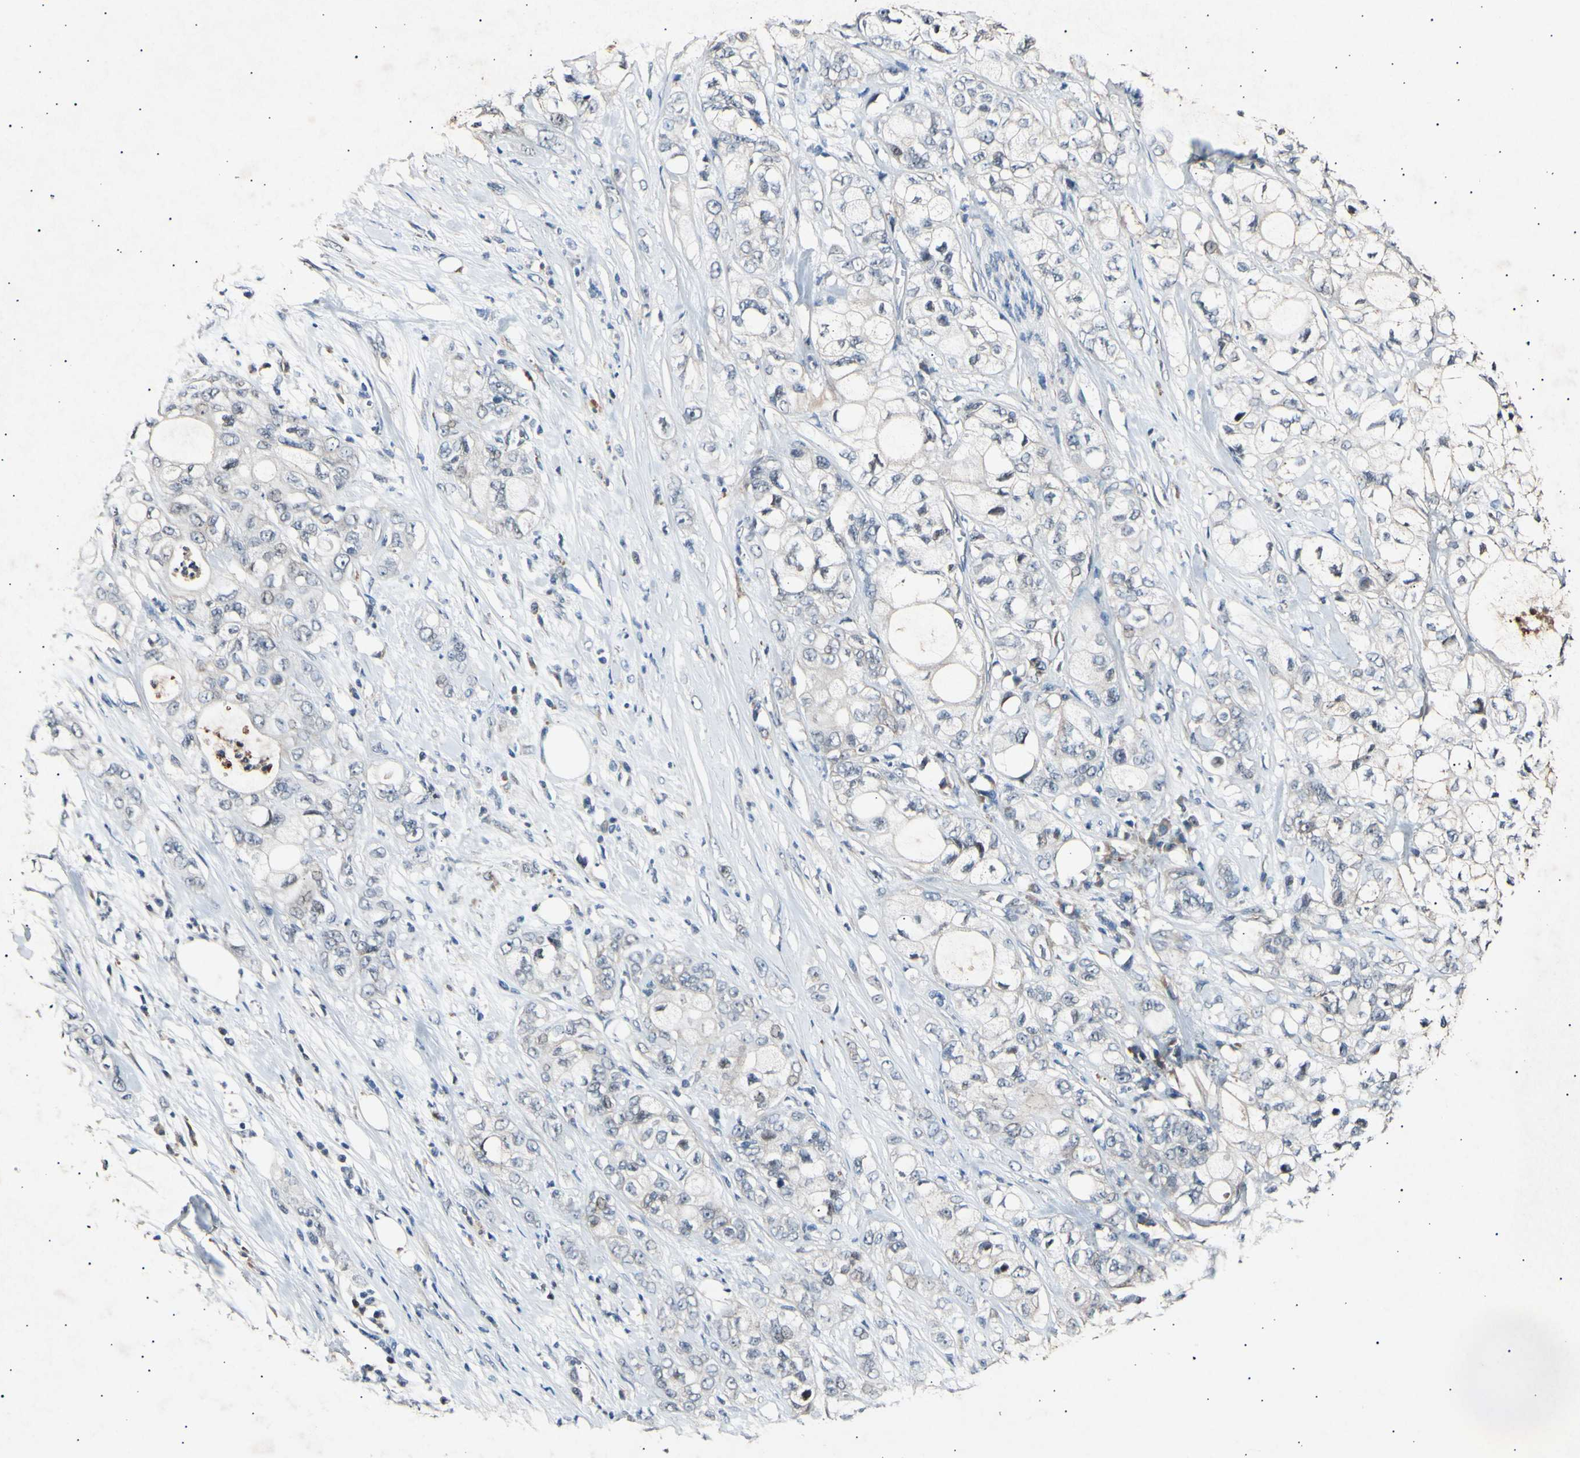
{"staining": {"intensity": "negative", "quantity": "none", "location": "none"}, "tissue": "pancreatic cancer", "cell_type": "Tumor cells", "image_type": "cancer", "snomed": [{"axis": "morphology", "description": "Adenocarcinoma, NOS"}, {"axis": "topography", "description": "Pancreas"}], "caption": "Tumor cells show no significant protein positivity in pancreatic cancer (adenocarcinoma).", "gene": "ADCY3", "patient": {"sex": "male", "age": 70}}